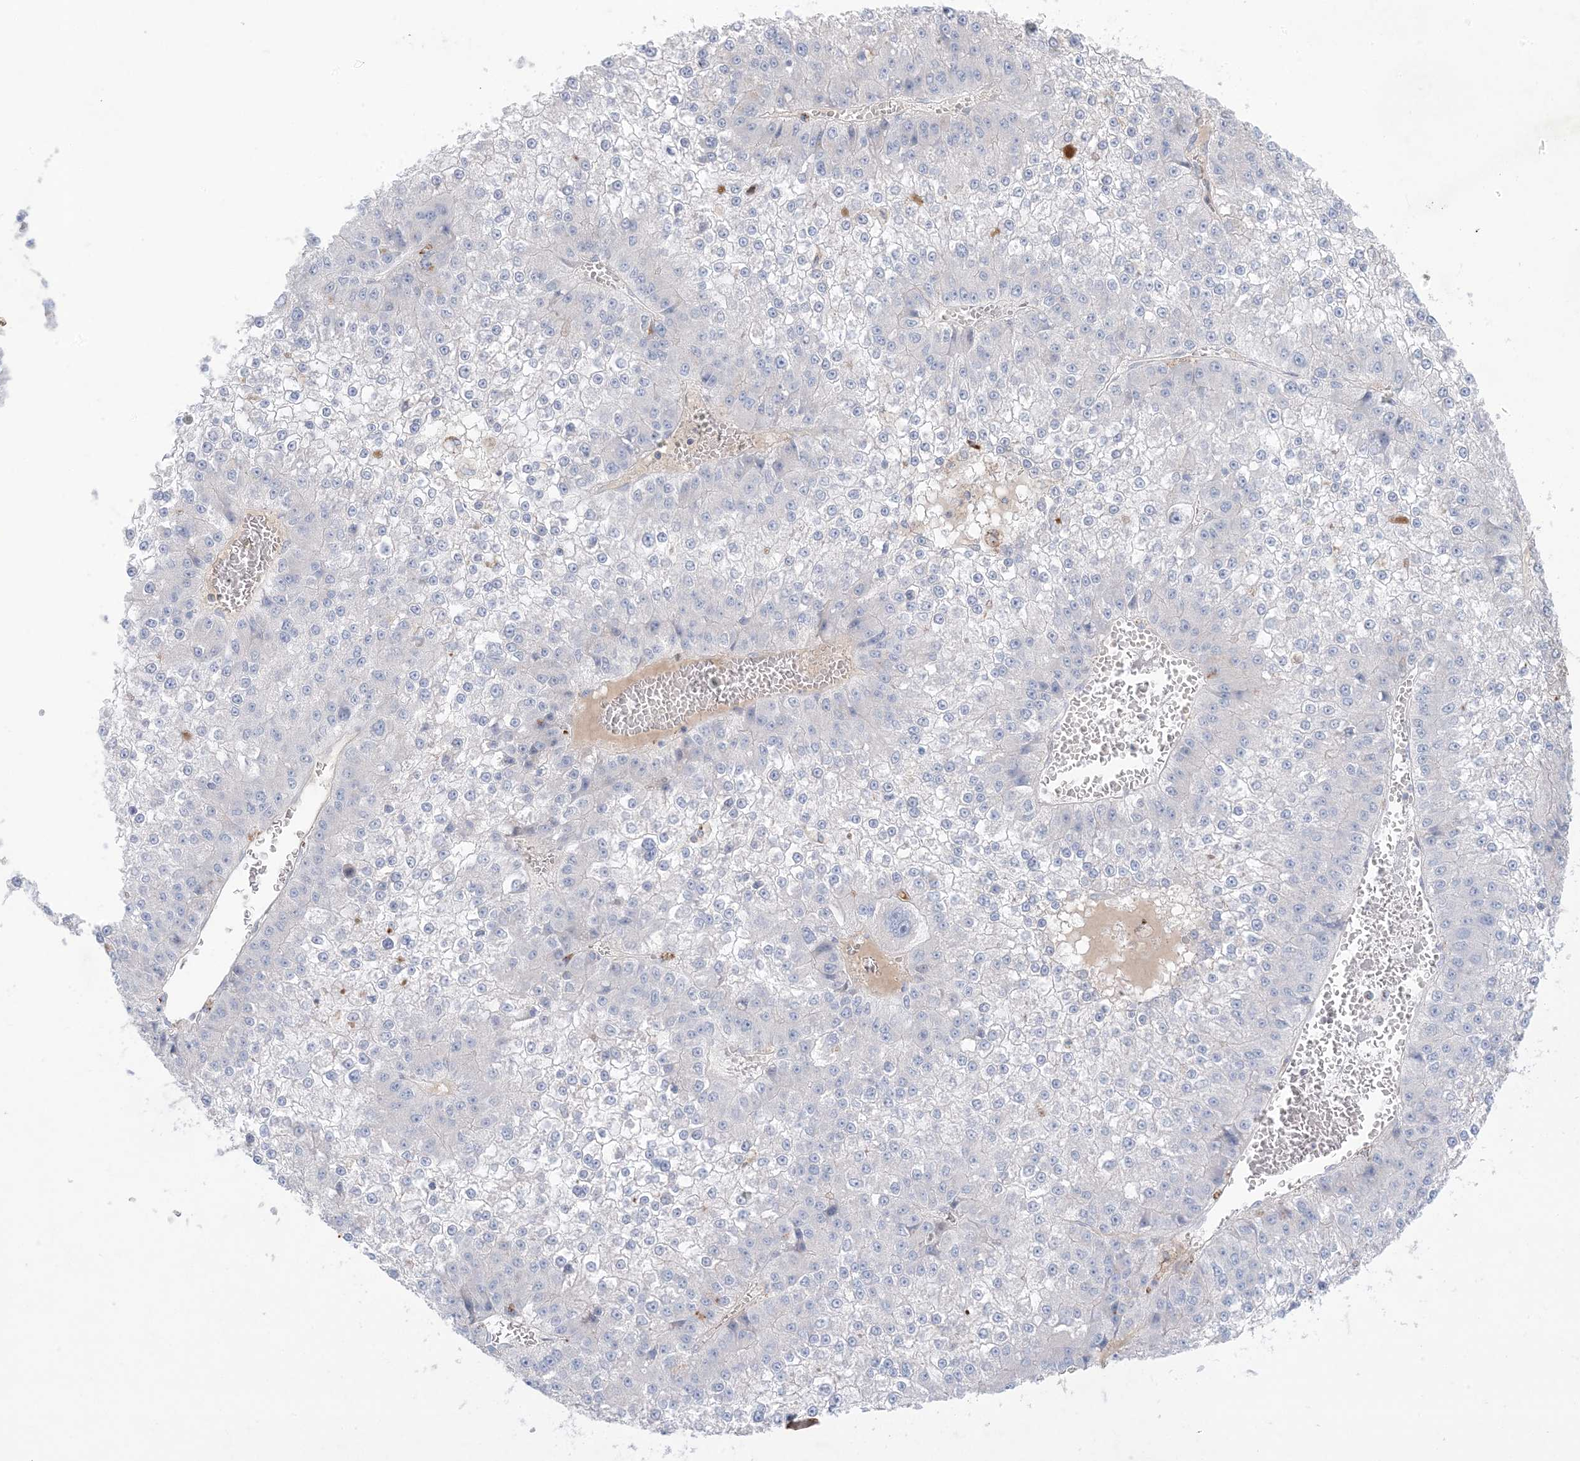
{"staining": {"intensity": "negative", "quantity": "none", "location": "none"}, "tissue": "liver cancer", "cell_type": "Tumor cells", "image_type": "cancer", "snomed": [{"axis": "morphology", "description": "Carcinoma, Hepatocellular, NOS"}, {"axis": "topography", "description": "Liver"}], "caption": "This is an IHC histopathology image of hepatocellular carcinoma (liver). There is no staining in tumor cells.", "gene": "KCTD6", "patient": {"sex": "female", "age": 73}}